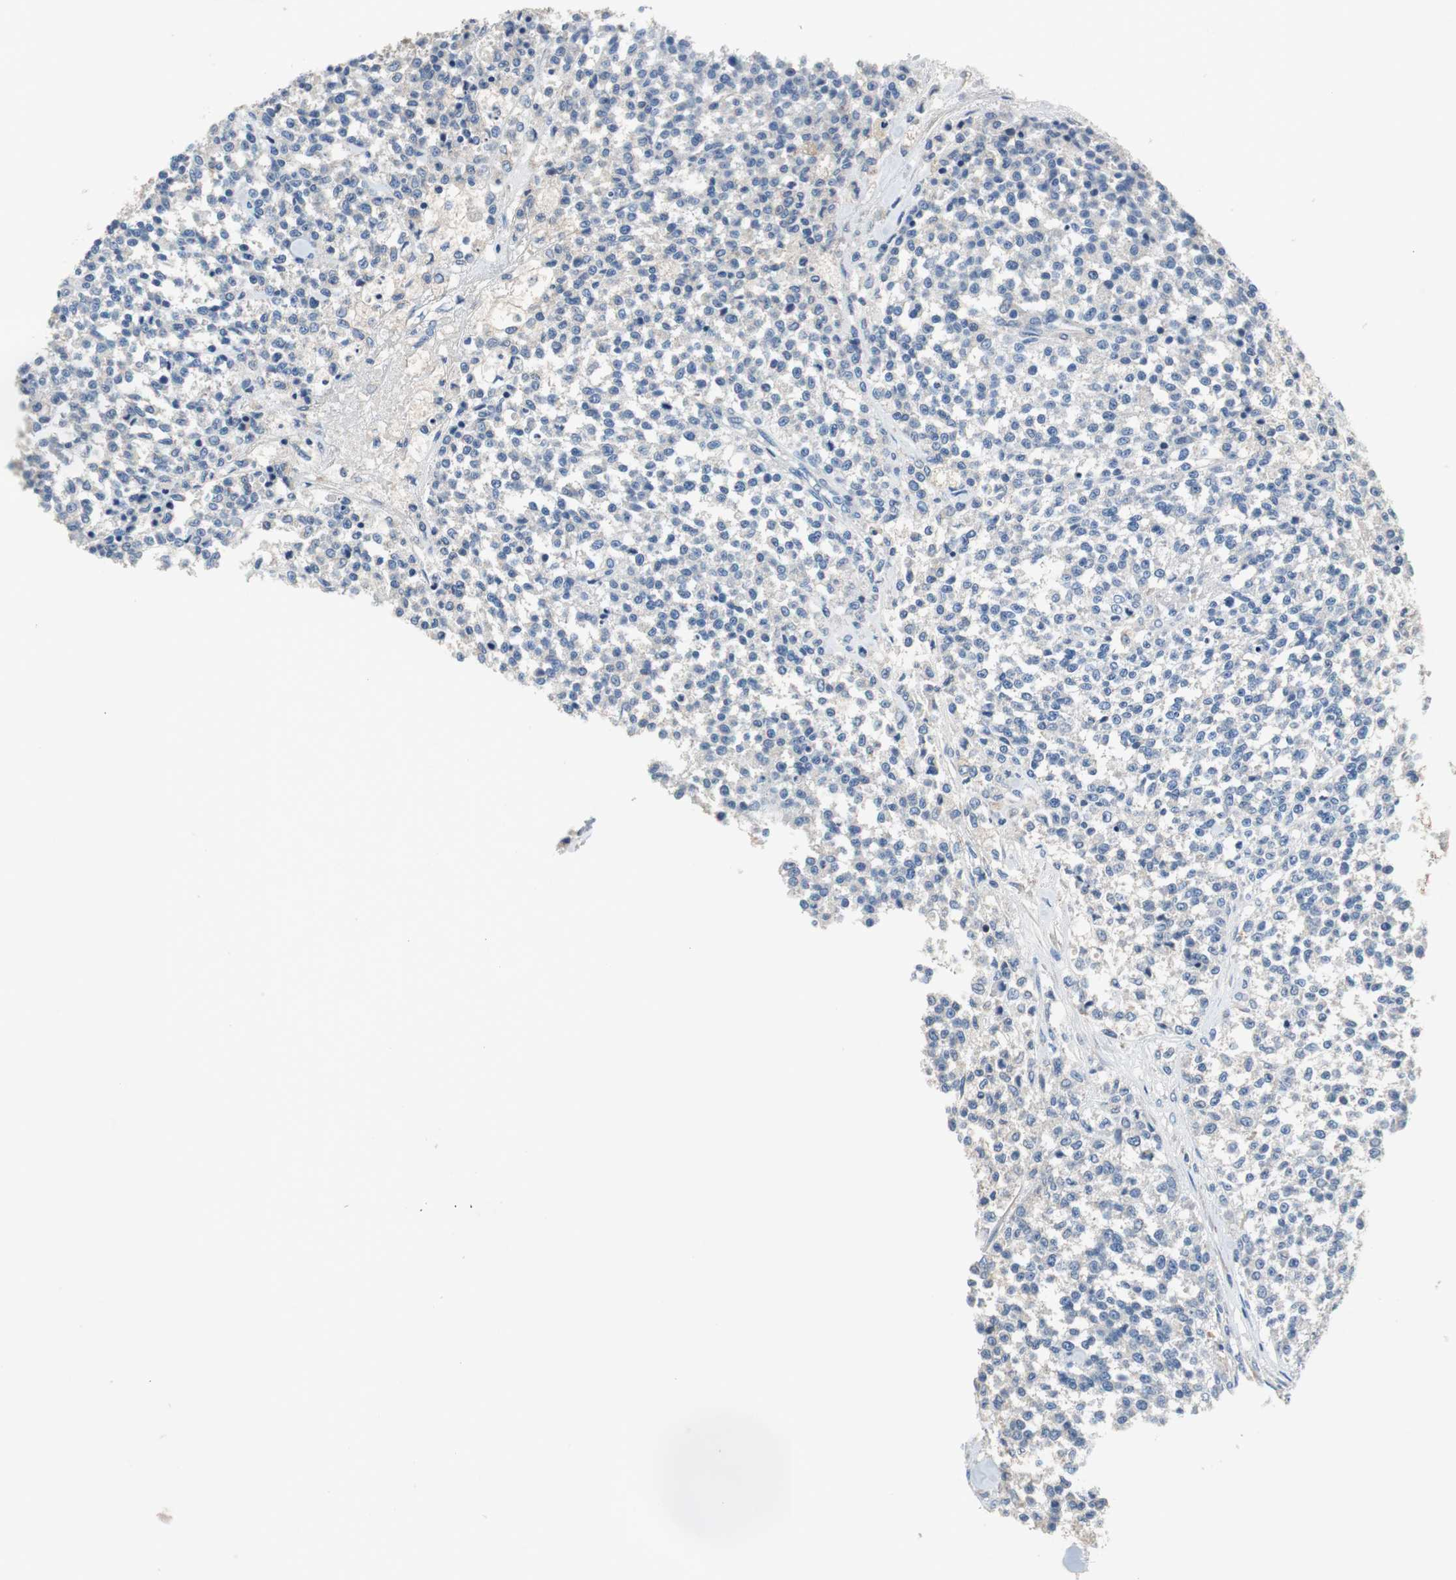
{"staining": {"intensity": "negative", "quantity": "none", "location": "none"}, "tissue": "testis cancer", "cell_type": "Tumor cells", "image_type": "cancer", "snomed": [{"axis": "morphology", "description": "Seminoma, NOS"}, {"axis": "topography", "description": "Testis"}], "caption": "IHC of human testis cancer exhibits no expression in tumor cells. (Brightfield microscopy of DAB IHC at high magnification).", "gene": "PRKCA", "patient": {"sex": "male", "age": 59}}